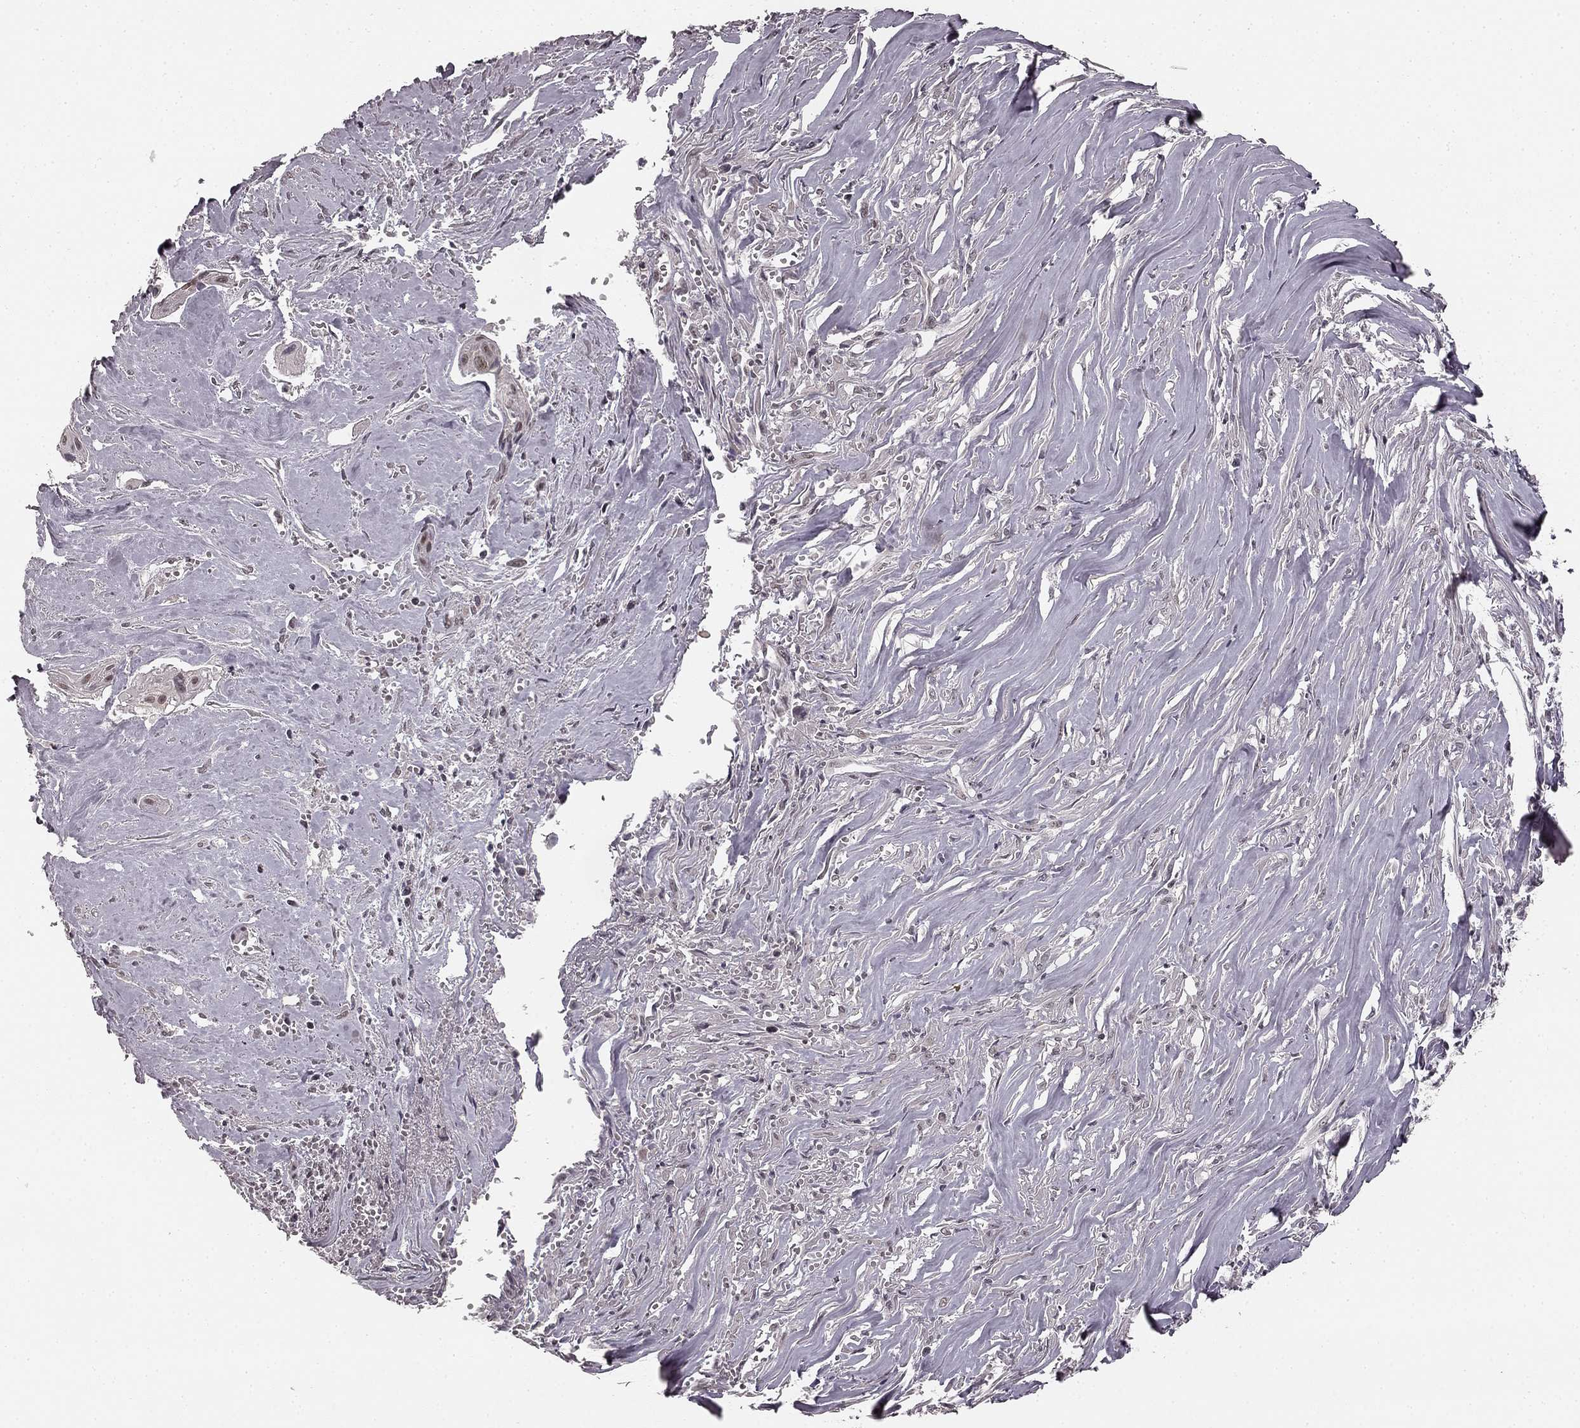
{"staining": {"intensity": "negative", "quantity": "none", "location": "none"}, "tissue": "cervical cancer", "cell_type": "Tumor cells", "image_type": "cancer", "snomed": [{"axis": "morphology", "description": "Squamous cell carcinoma, NOS"}, {"axis": "topography", "description": "Cervix"}], "caption": "Immunohistochemistry (IHC) image of human cervical cancer (squamous cell carcinoma) stained for a protein (brown), which displays no staining in tumor cells.", "gene": "HCN4", "patient": {"sex": "female", "age": 49}}